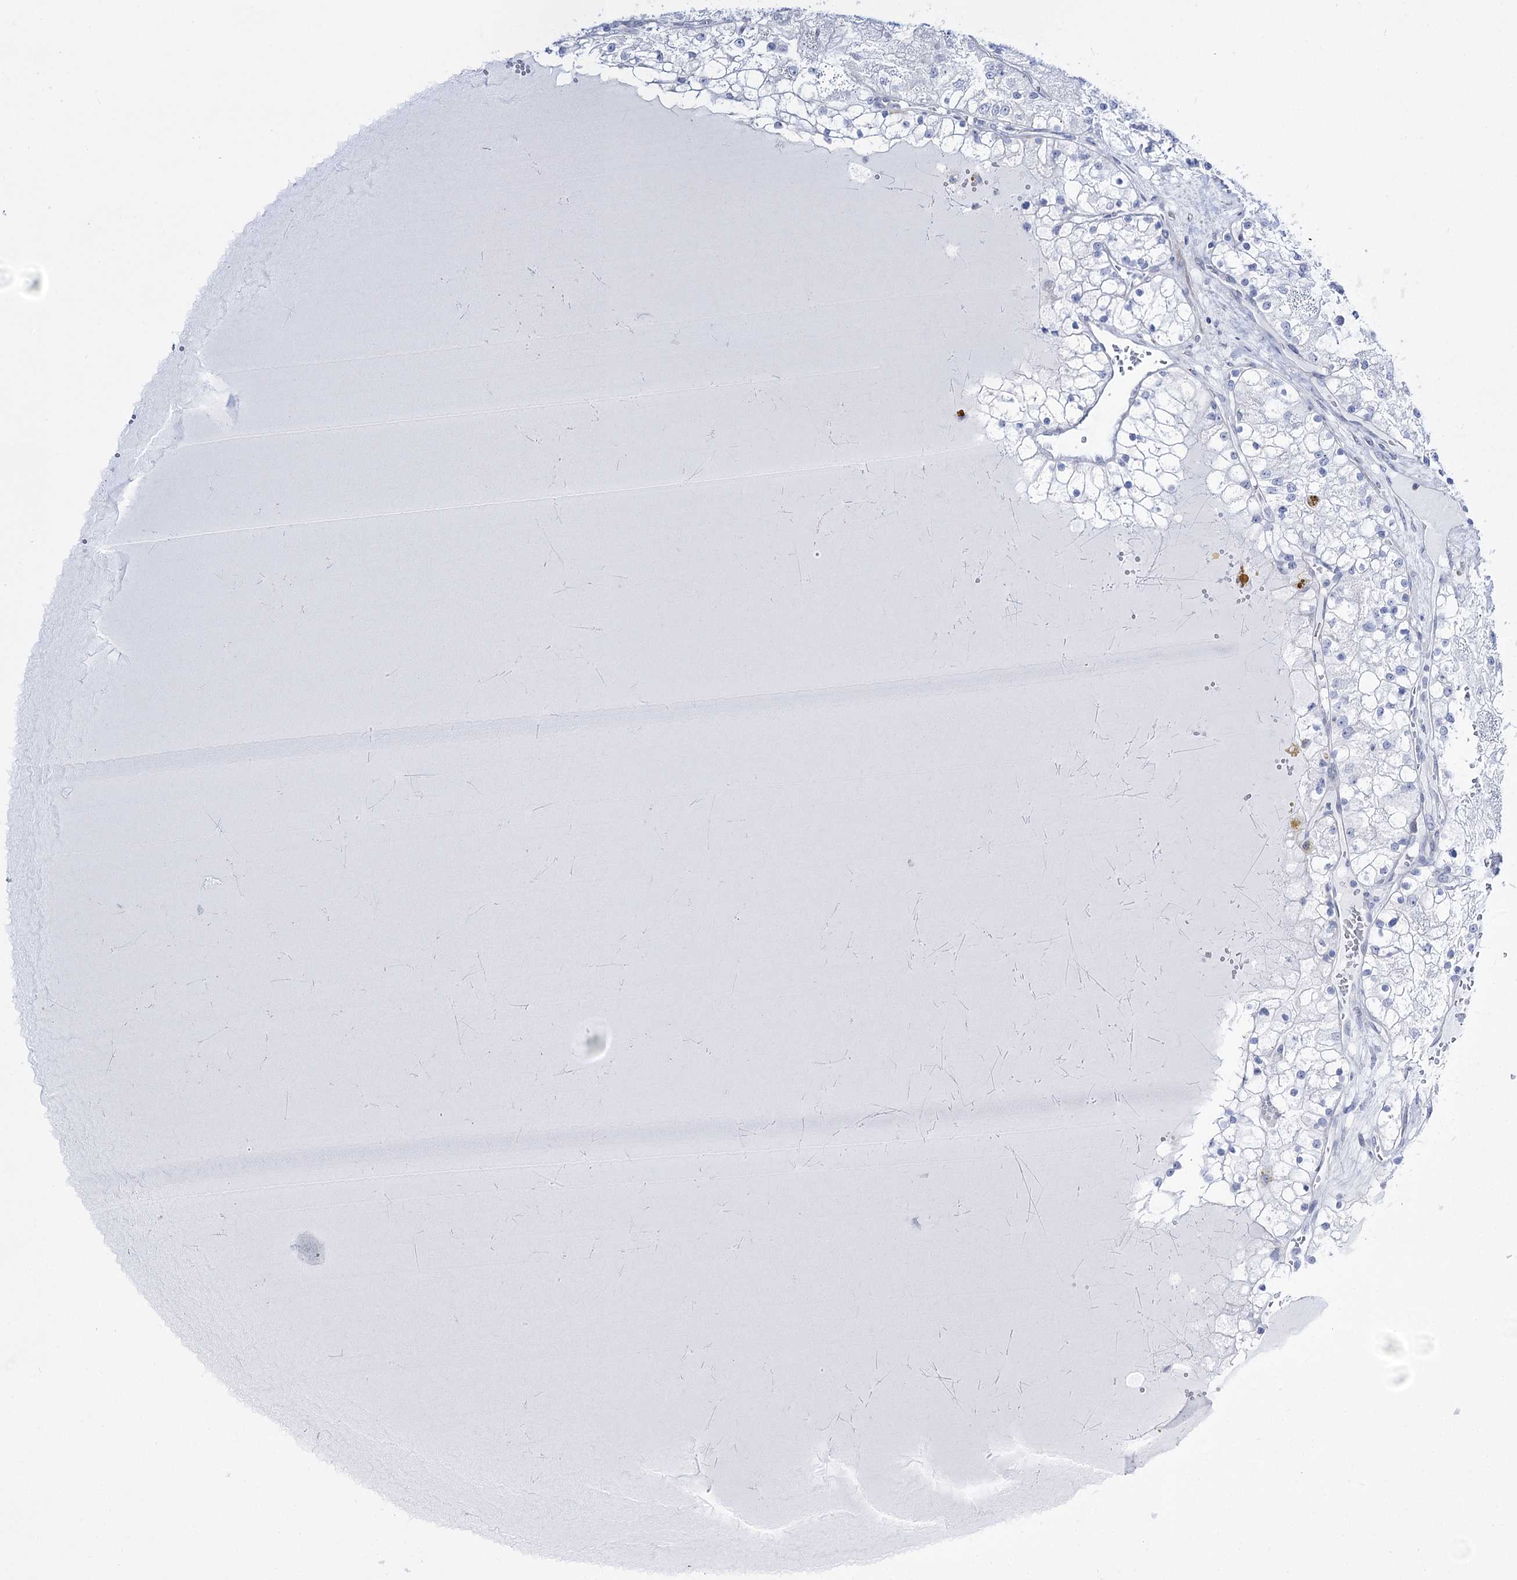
{"staining": {"intensity": "negative", "quantity": "none", "location": "none"}, "tissue": "renal cancer", "cell_type": "Tumor cells", "image_type": "cancer", "snomed": [{"axis": "morphology", "description": "Normal tissue, NOS"}, {"axis": "morphology", "description": "Adenocarcinoma, NOS"}, {"axis": "topography", "description": "Kidney"}], "caption": "This is an IHC image of renal cancer. There is no expression in tumor cells.", "gene": "RBM15B", "patient": {"sex": "male", "age": 68}}